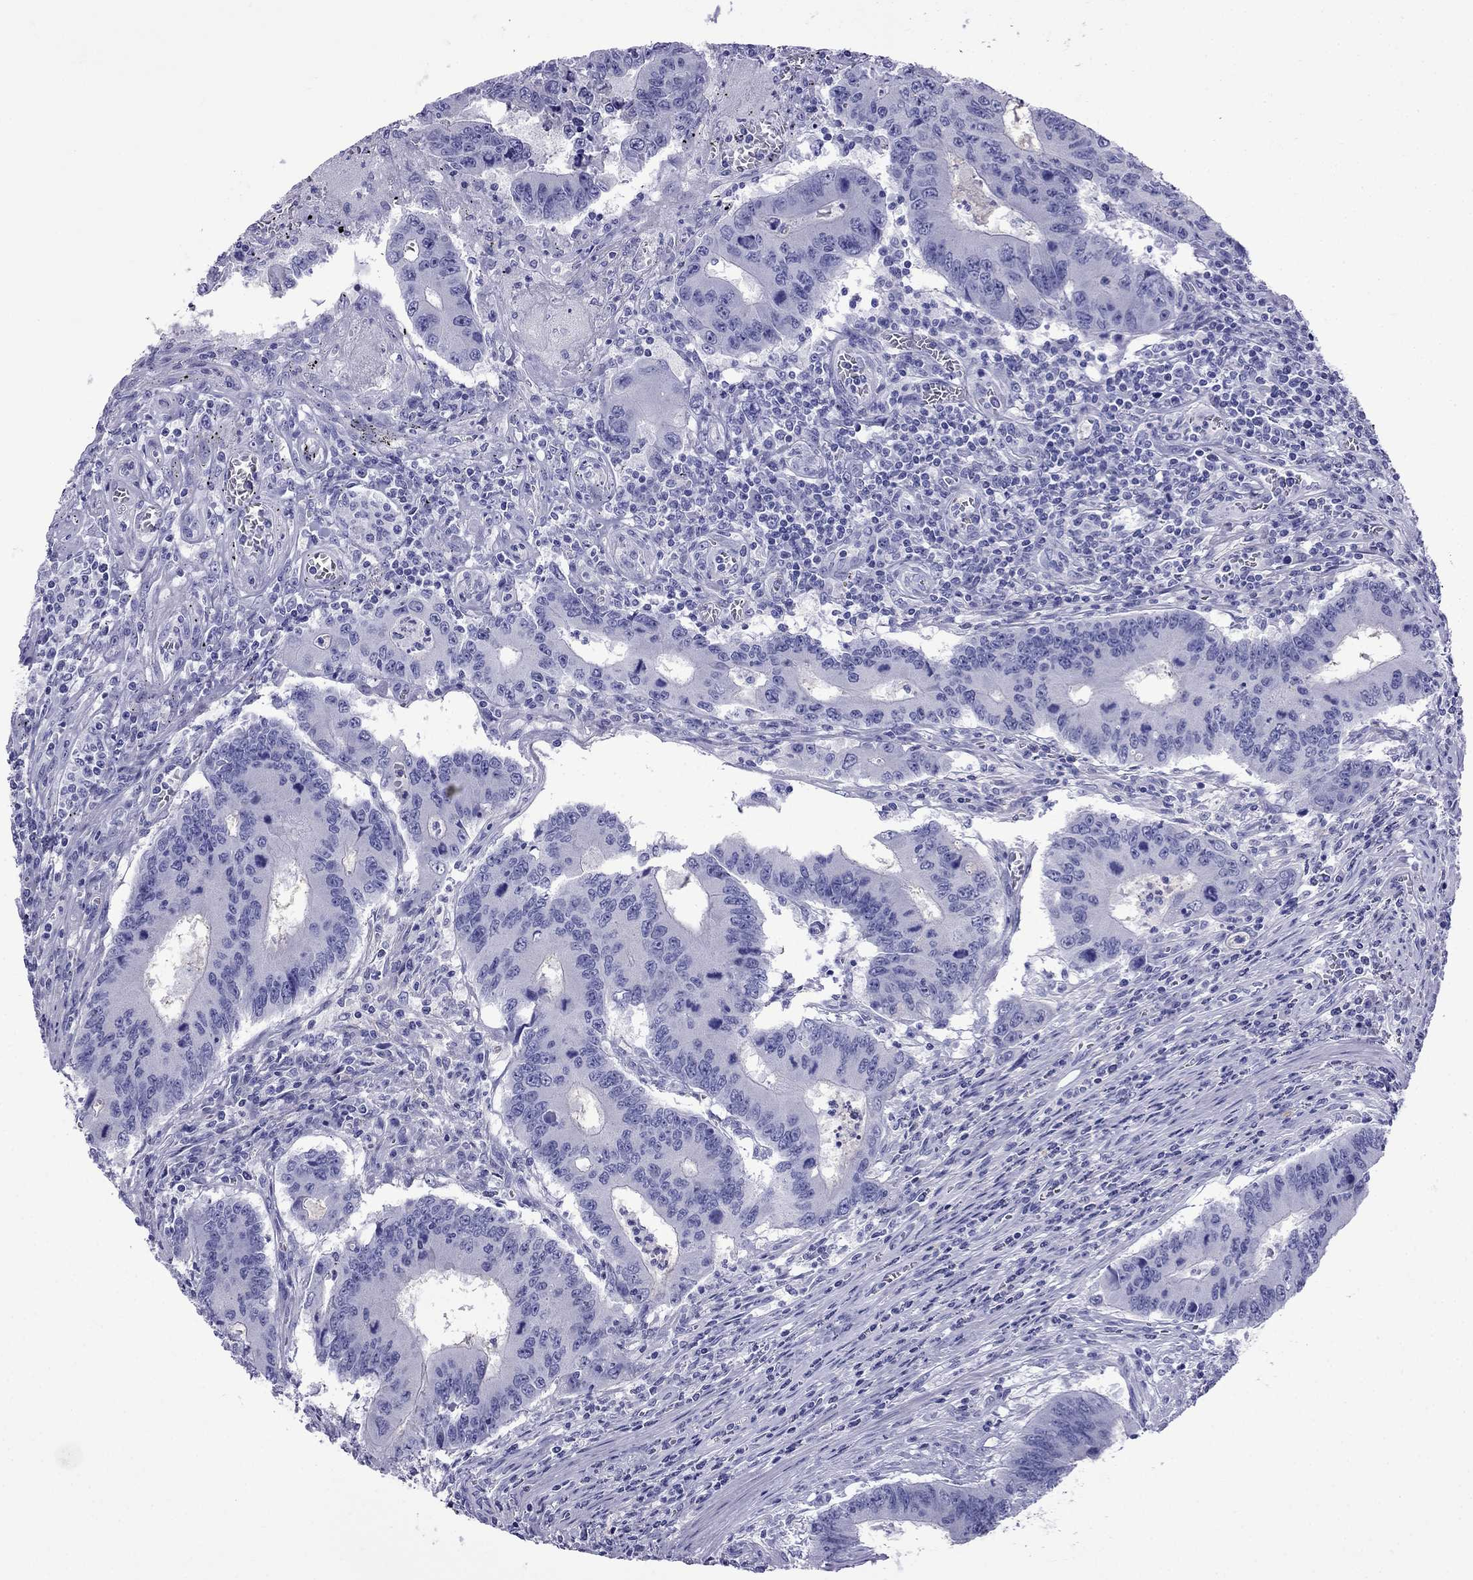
{"staining": {"intensity": "negative", "quantity": "none", "location": "none"}, "tissue": "colorectal cancer", "cell_type": "Tumor cells", "image_type": "cancer", "snomed": [{"axis": "morphology", "description": "Adenocarcinoma, NOS"}, {"axis": "topography", "description": "Colon"}], "caption": "Protein analysis of colorectal adenocarcinoma exhibits no significant expression in tumor cells. (Immunohistochemistry, brightfield microscopy, high magnification).", "gene": "ARR3", "patient": {"sex": "male", "age": 53}}